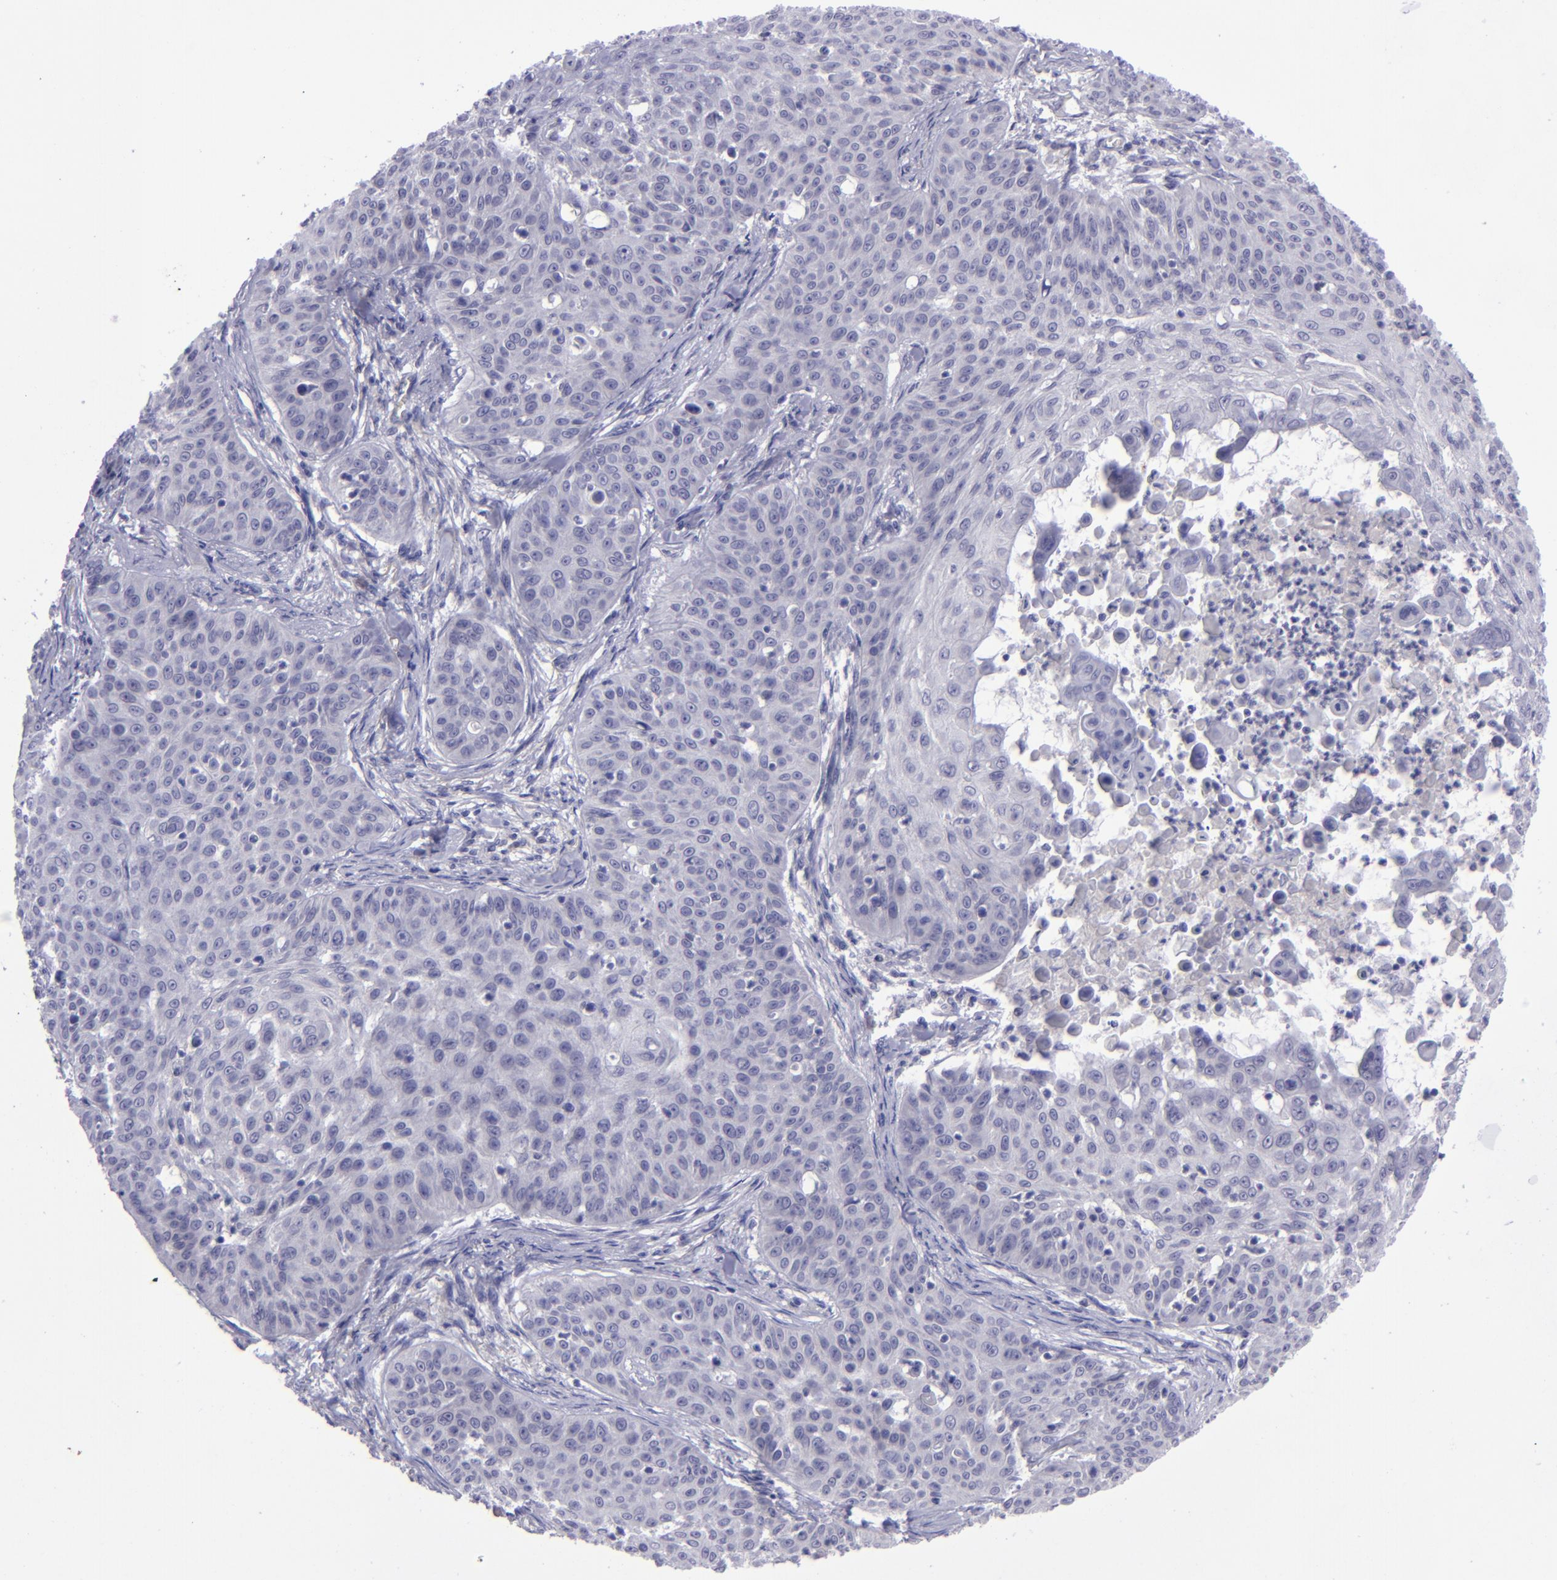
{"staining": {"intensity": "negative", "quantity": "none", "location": "none"}, "tissue": "skin cancer", "cell_type": "Tumor cells", "image_type": "cancer", "snomed": [{"axis": "morphology", "description": "Squamous cell carcinoma, NOS"}, {"axis": "topography", "description": "Skin"}], "caption": "Skin cancer (squamous cell carcinoma) was stained to show a protein in brown. There is no significant expression in tumor cells.", "gene": "POU2F2", "patient": {"sex": "male", "age": 82}}